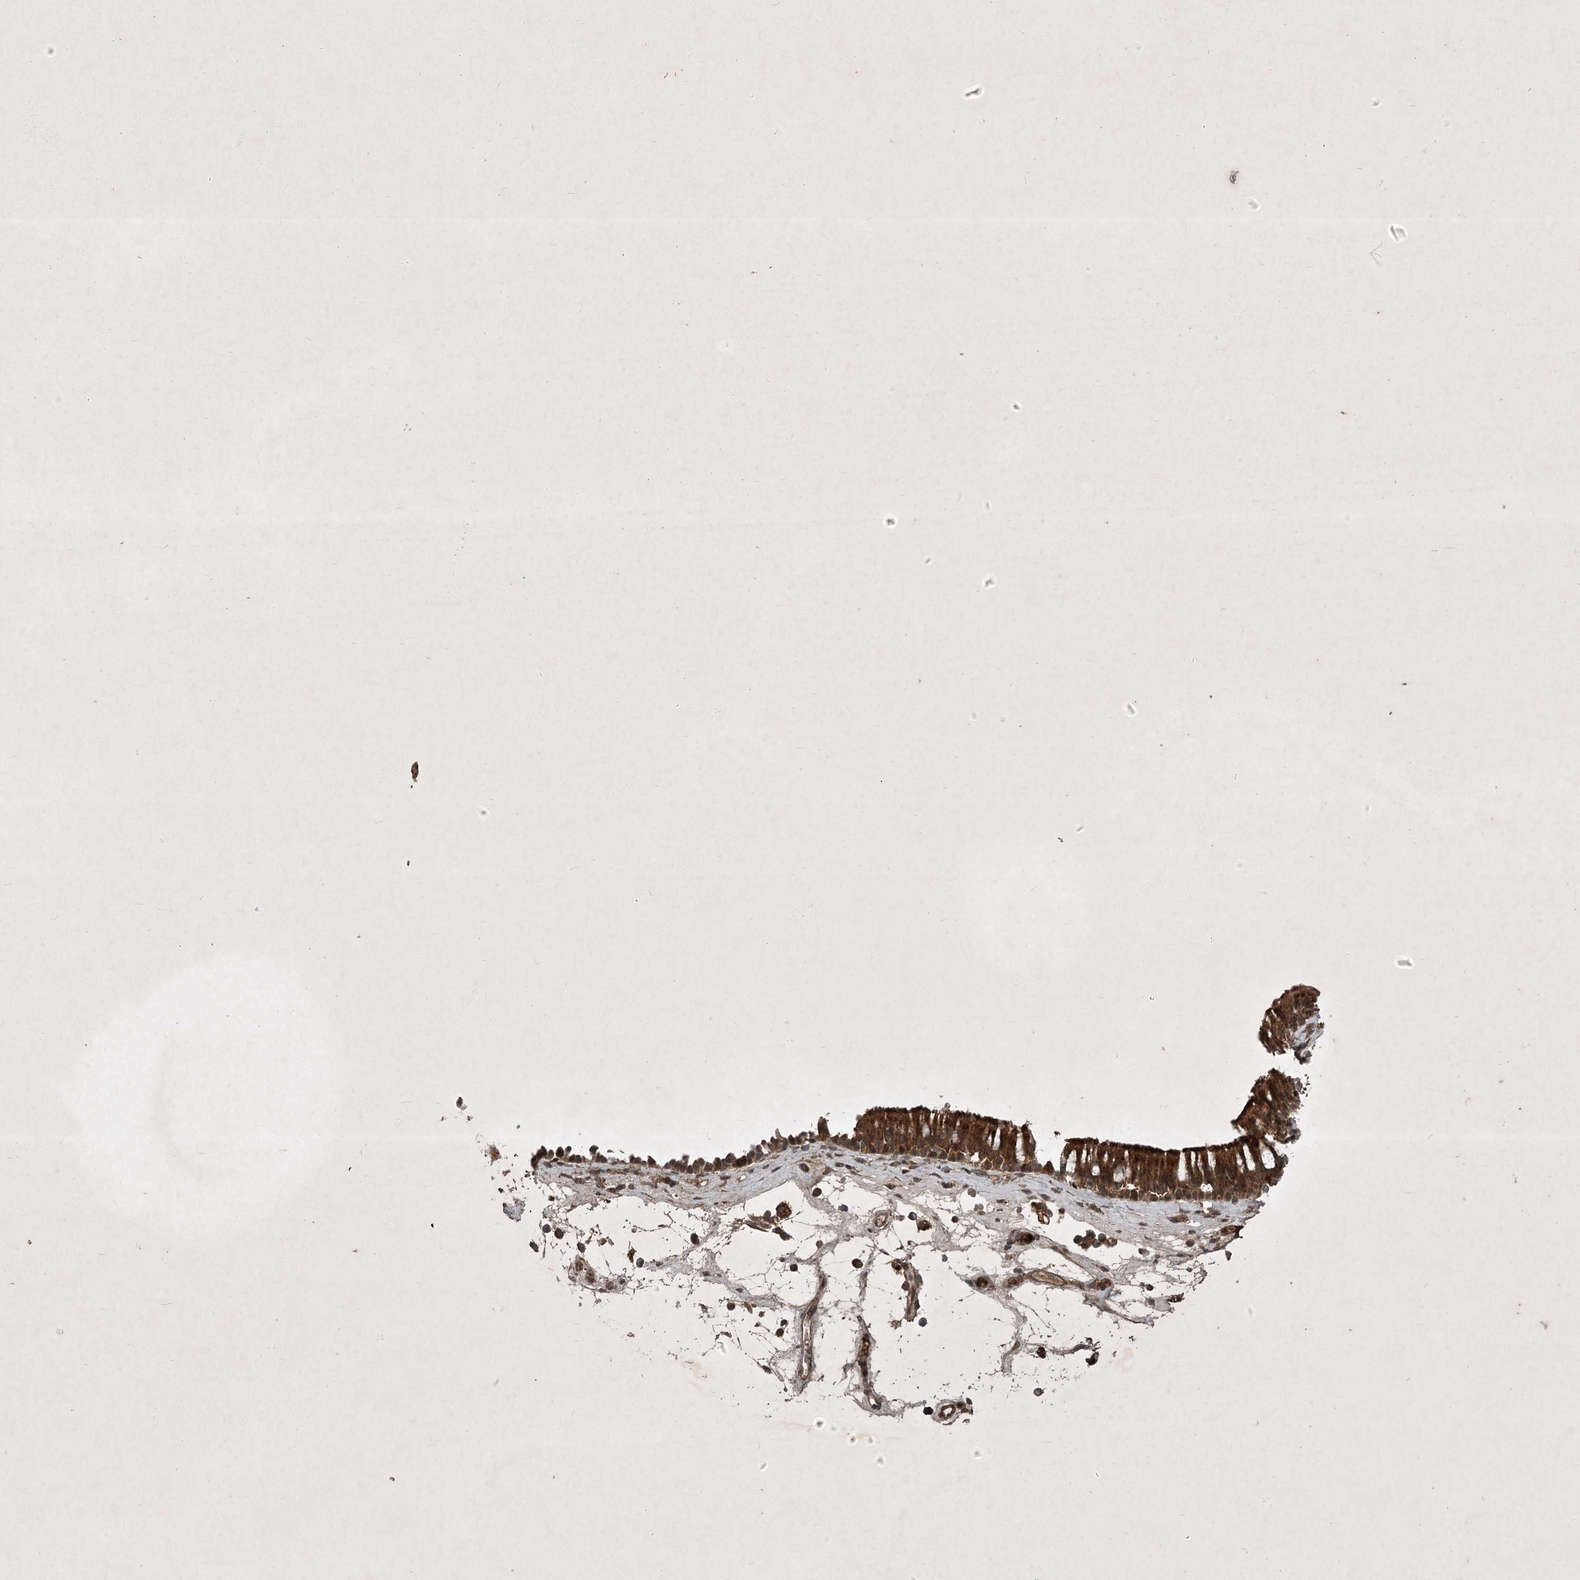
{"staining": {"intensity": "strong", "quantity": ">75%", "location": "cytoplasmic/membranous"}, "tissue": "nasopharynx", "cell_type": "Respiratory epithelial cells", "image_type": "normal", "snomed": [{"axis": "morphology", "description": "Normal tissue, NOS"}, {"axis": "morphology", "description": "Inflammation, NOS"}, {"axis": "morphology", "description": "Malignant melanoma, Metastatic site"}, {"axis": "topography", "description": "Nasopharynx"}], "caption": "Immunohistochemistry (IHC) image of unremarkable human nasopharynx stained for a protein (brown), which displays high levels of strong cytoplasmic/membranous expression in about >75% of respiratory epithelial cells.", "gene": "UNC93A", "patient": {"sex": "male", "age": 70}}